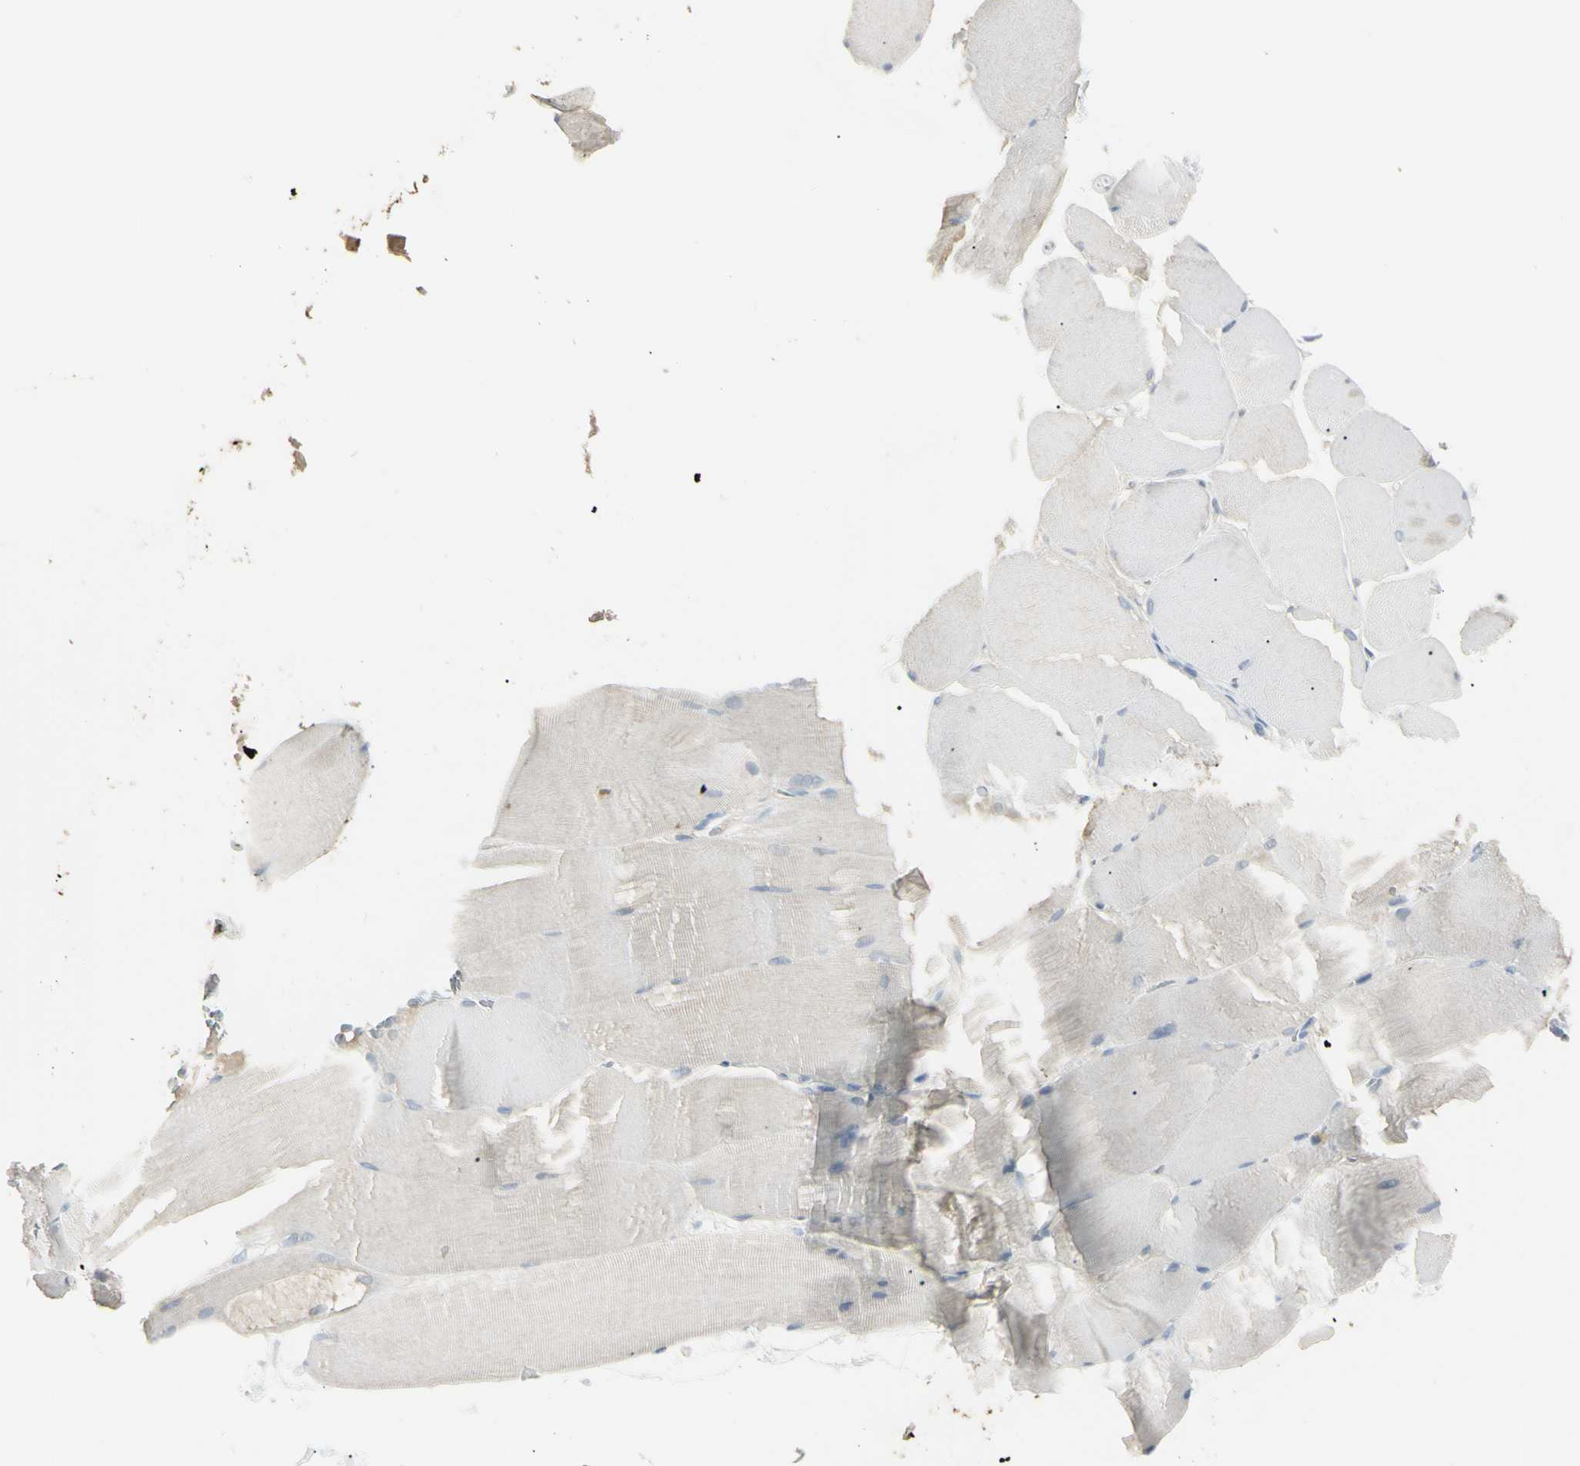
{"staining": {"intensity": "negative", "quantity": "none", "location": "none"}, "tissue": "skeletal muscle", "cell_type": "Myocytes", "image_type": "normal", "snomed": [{"axis": "morphology", "description": "Normal tissue, NOS"}, {"axis": "topography", "description": "Skin"}, {"axis": "topography", "description": "Skeletal muscle"}], "caption": "Myocytes are negative for protein expression in normal human skeletal muscle. (DAB IHC with hematoxylin counter stain).", "gene": "PIP", "patient": {"sex": "male", "age": 83}}